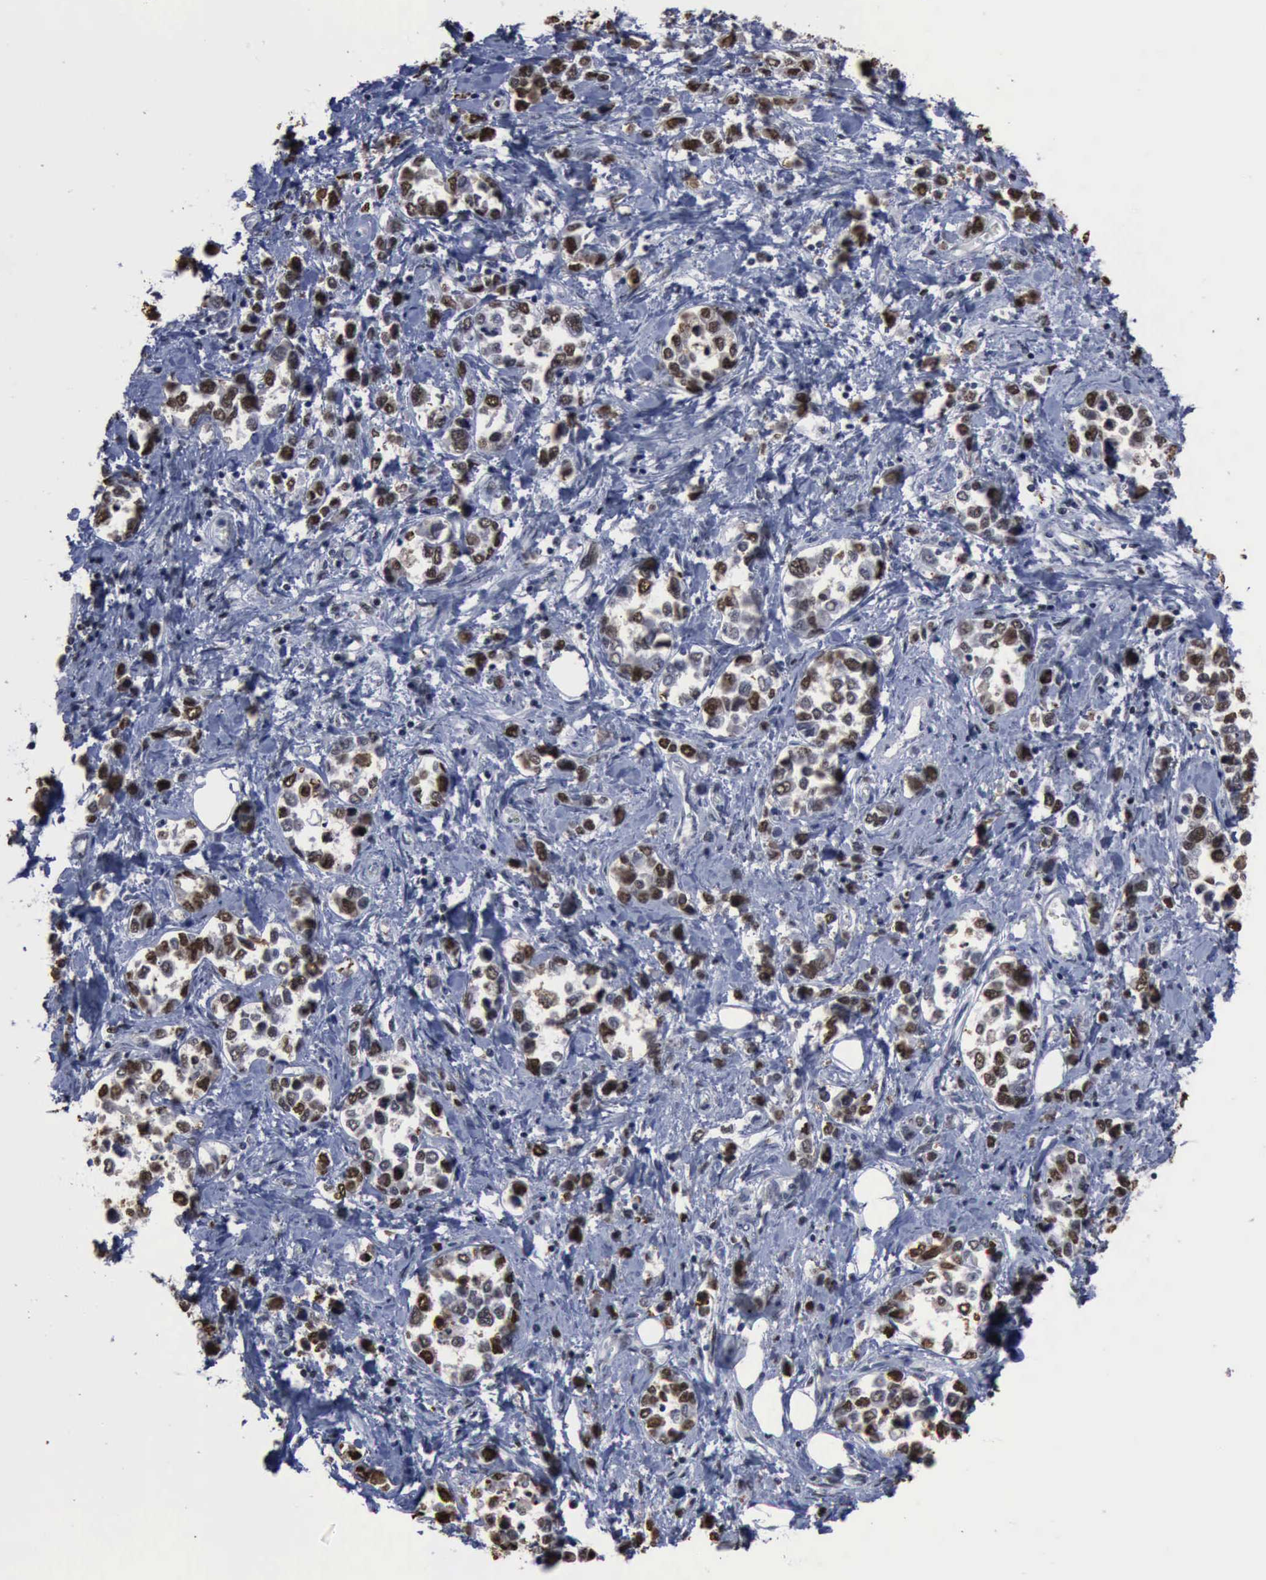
{"staining": {"intensity": "moderate", "quantity": ">75%", "location": "nuclear"}, "tissue": "stomach cancer", "cell_type": "Tumor cells", "image_type": "cancer", "snomed": [{"axis": "morphology", "description": "Adenocarcinoma, NOS"}, {"axis": "topography", "description": "Stomach, upper"}], "caption": "About >75% of tumor cells in human stomach cancer (adenocarcinoma) exhibit moderate nuclear protein positivity as visualized by brown immunohistochemical staining.", "gene": "PCNA", "patient": {"sex": "male", "age": 76}}